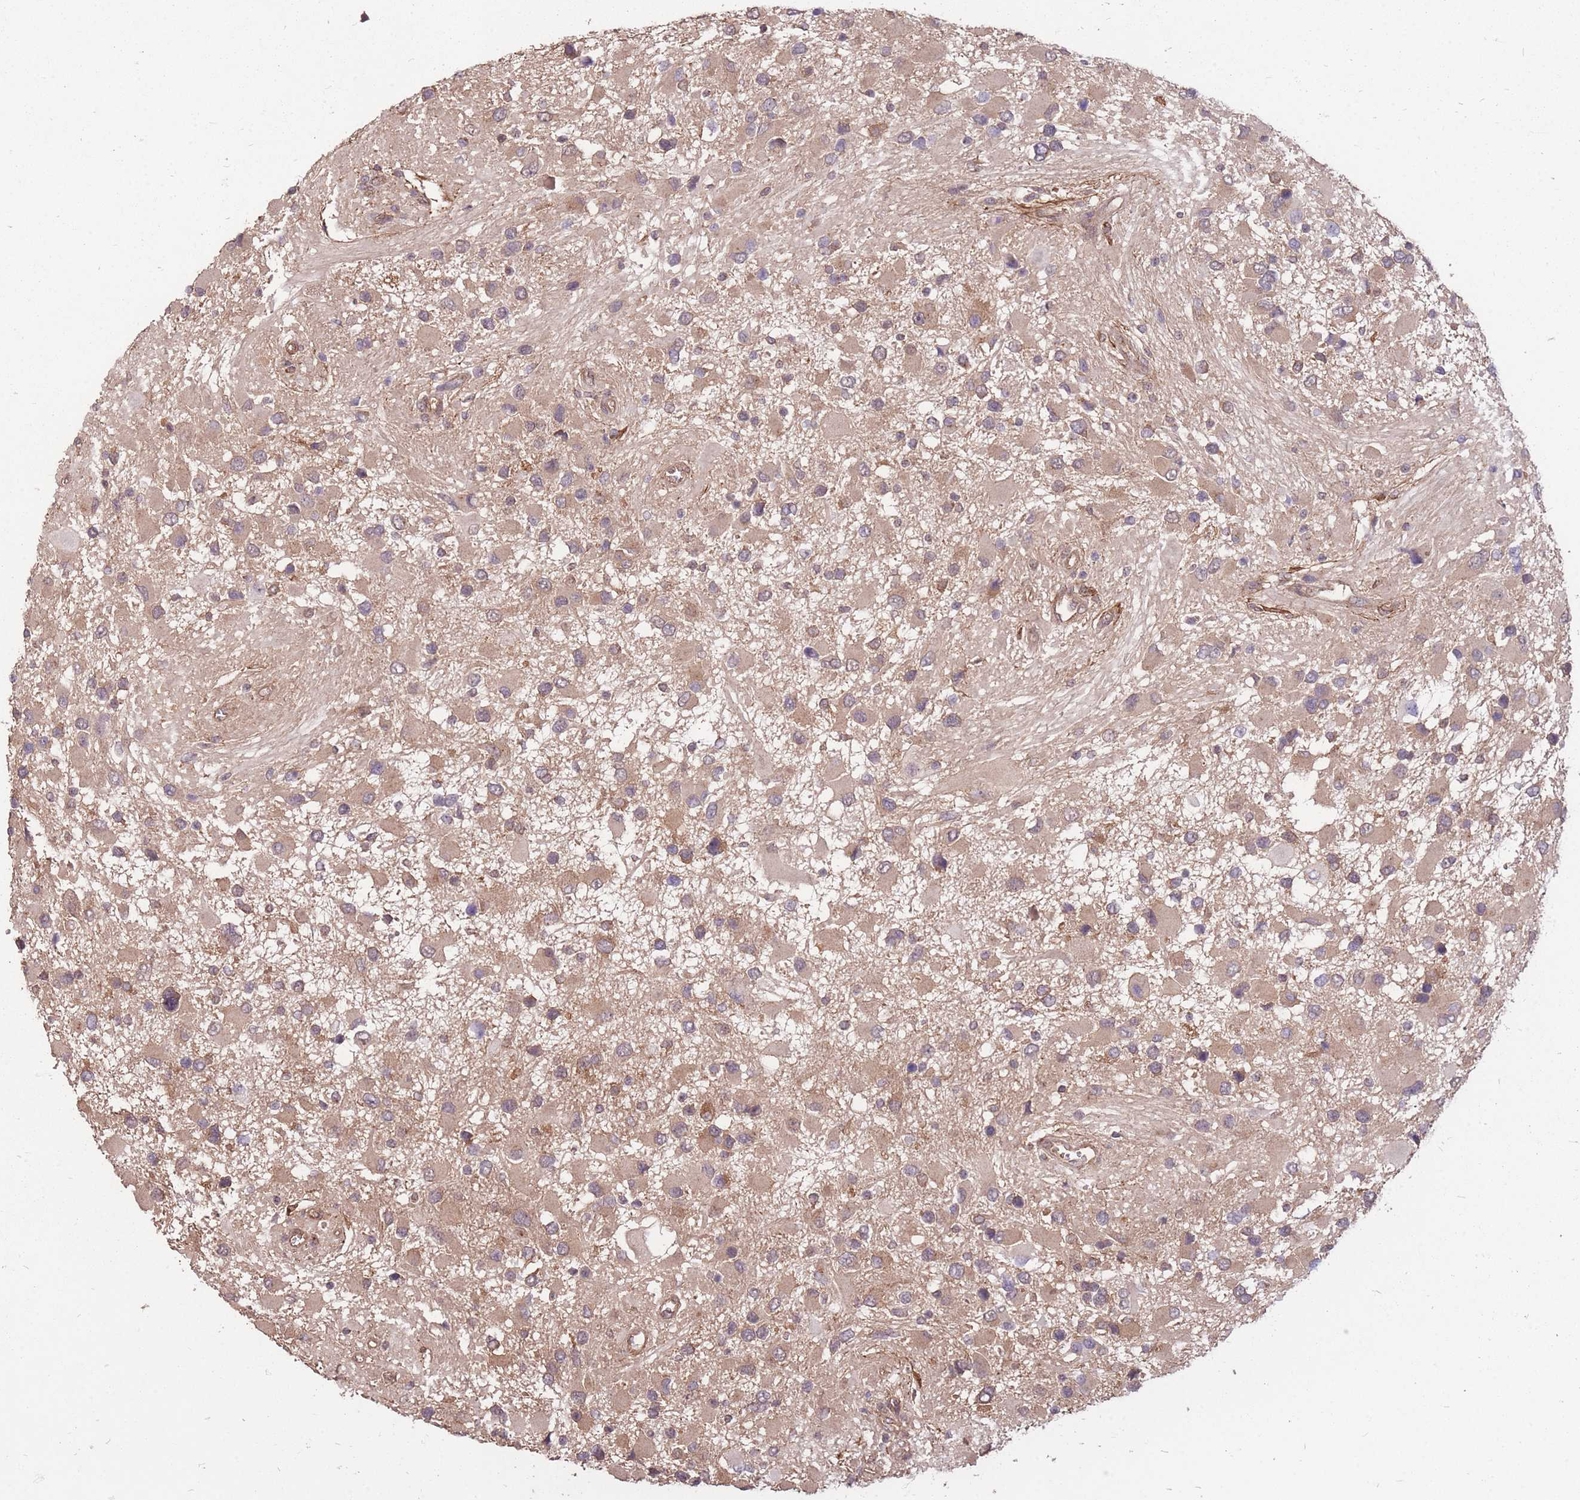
{"staining": {"intensity": "weak", "quantity": ">75%", "location": "cytoplasmic/membranous"}, "tissue": "glioma", "cell_type": "Tumor cells", "image_type": "cancer", "snomed": [{"axis": "morphology", "description": "Glioma, malignant, High grade"}, {"axis": "topography", "description": "Brain"}], "caption": "Glioma stained for a protein (brown) demonstrates weak cytoplasmic/membranous positive expression in approximately >75% of tumor cells.", "gene": "DYNC1LI2", "patient": {"sex": "male", "age": 53}}